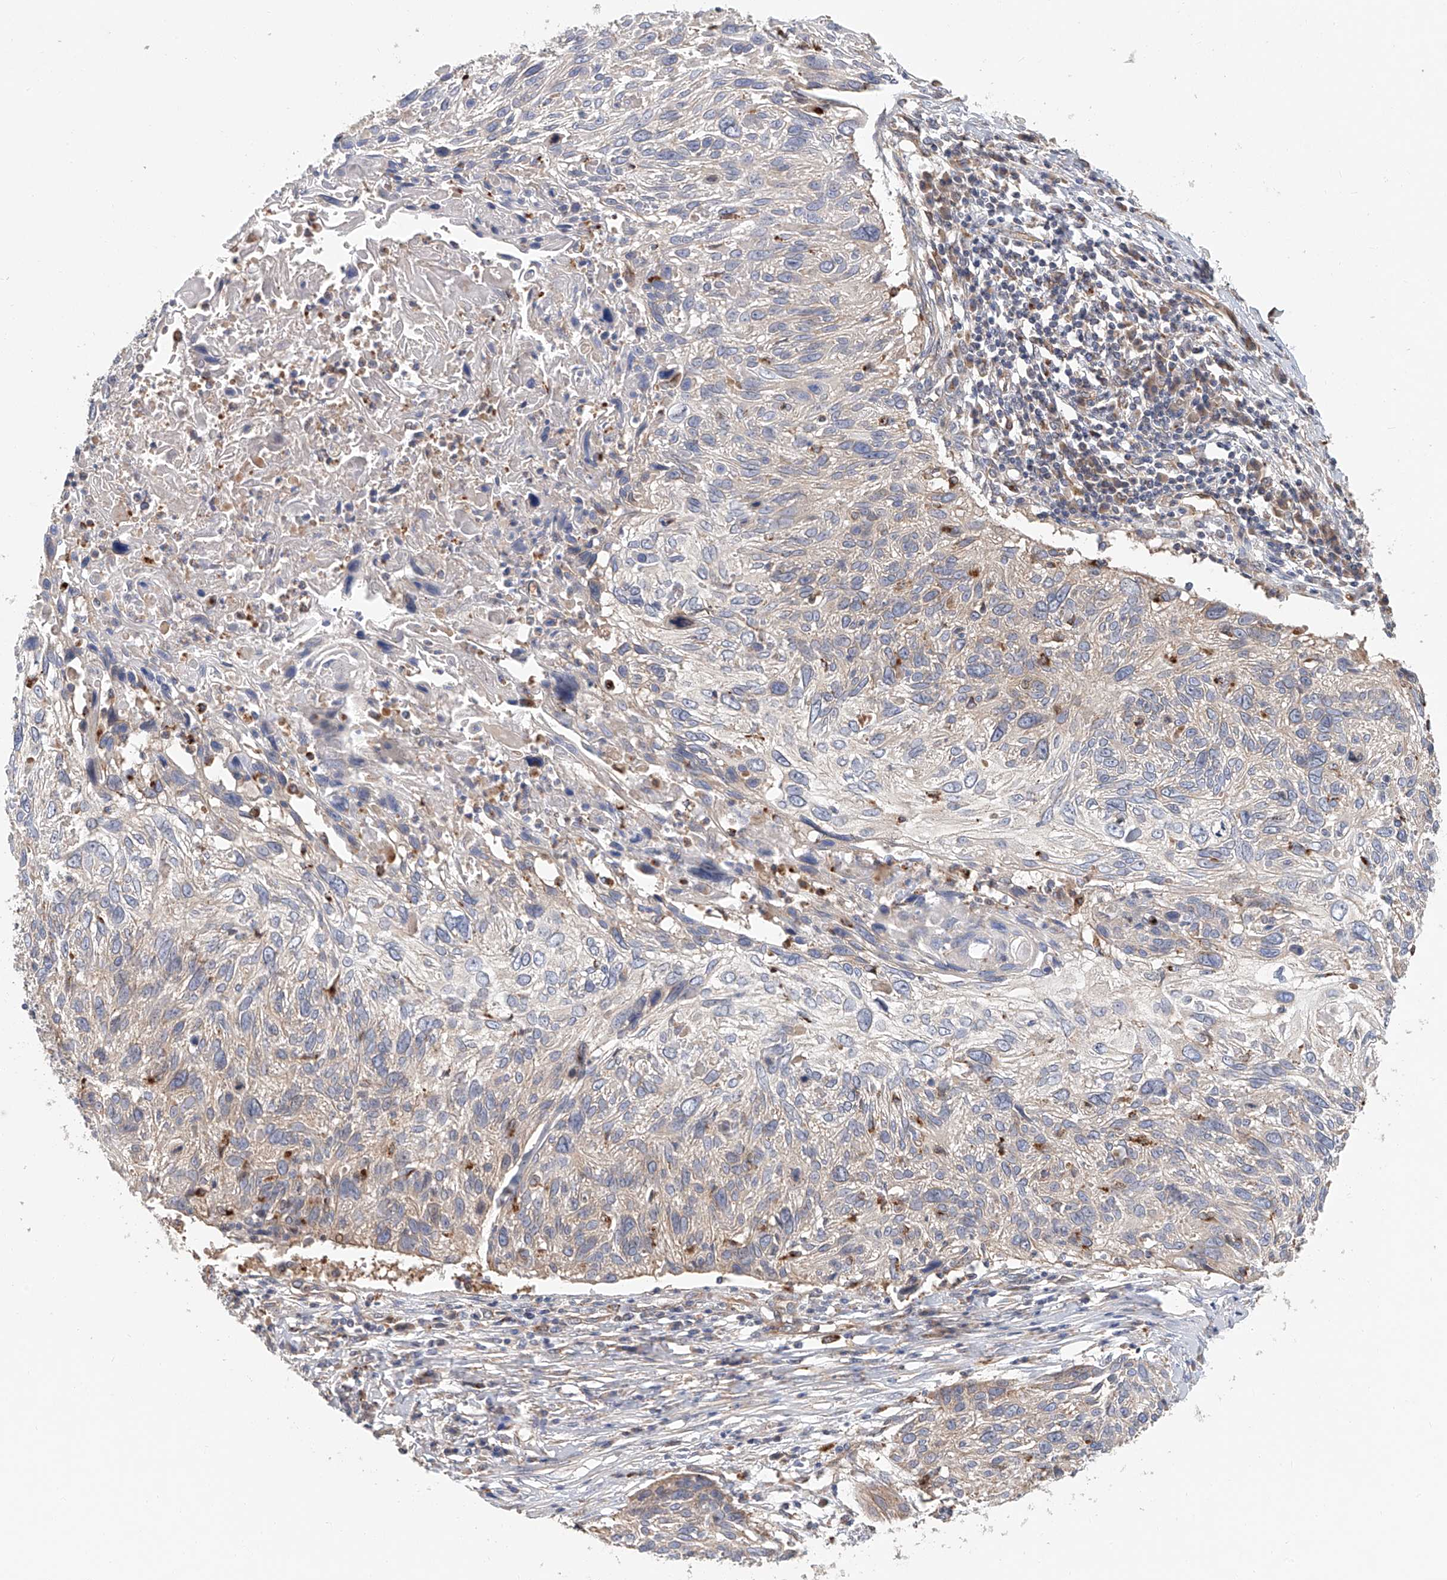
{"staining": {"intensity": "negative", "quantity": "none", "location": "none"}, "tissue": "cervical cancer", "cell_type": "Tumor cells", "image_type": "cancer", "snomed": [{"axis": "morphology", "description": "Squamous cell carcinoma, NOS"}, {"axis": "topography", "description": "Cervix"}], "caption": "DAB (3,3'-diaminobenzidine) immunohistochemical staining of human squamous cell carcinoma (cervical) shows no significant expression in tumor cells.", "gene": "HGSNAT", "patient": {"sex": "female", "age": 51}}